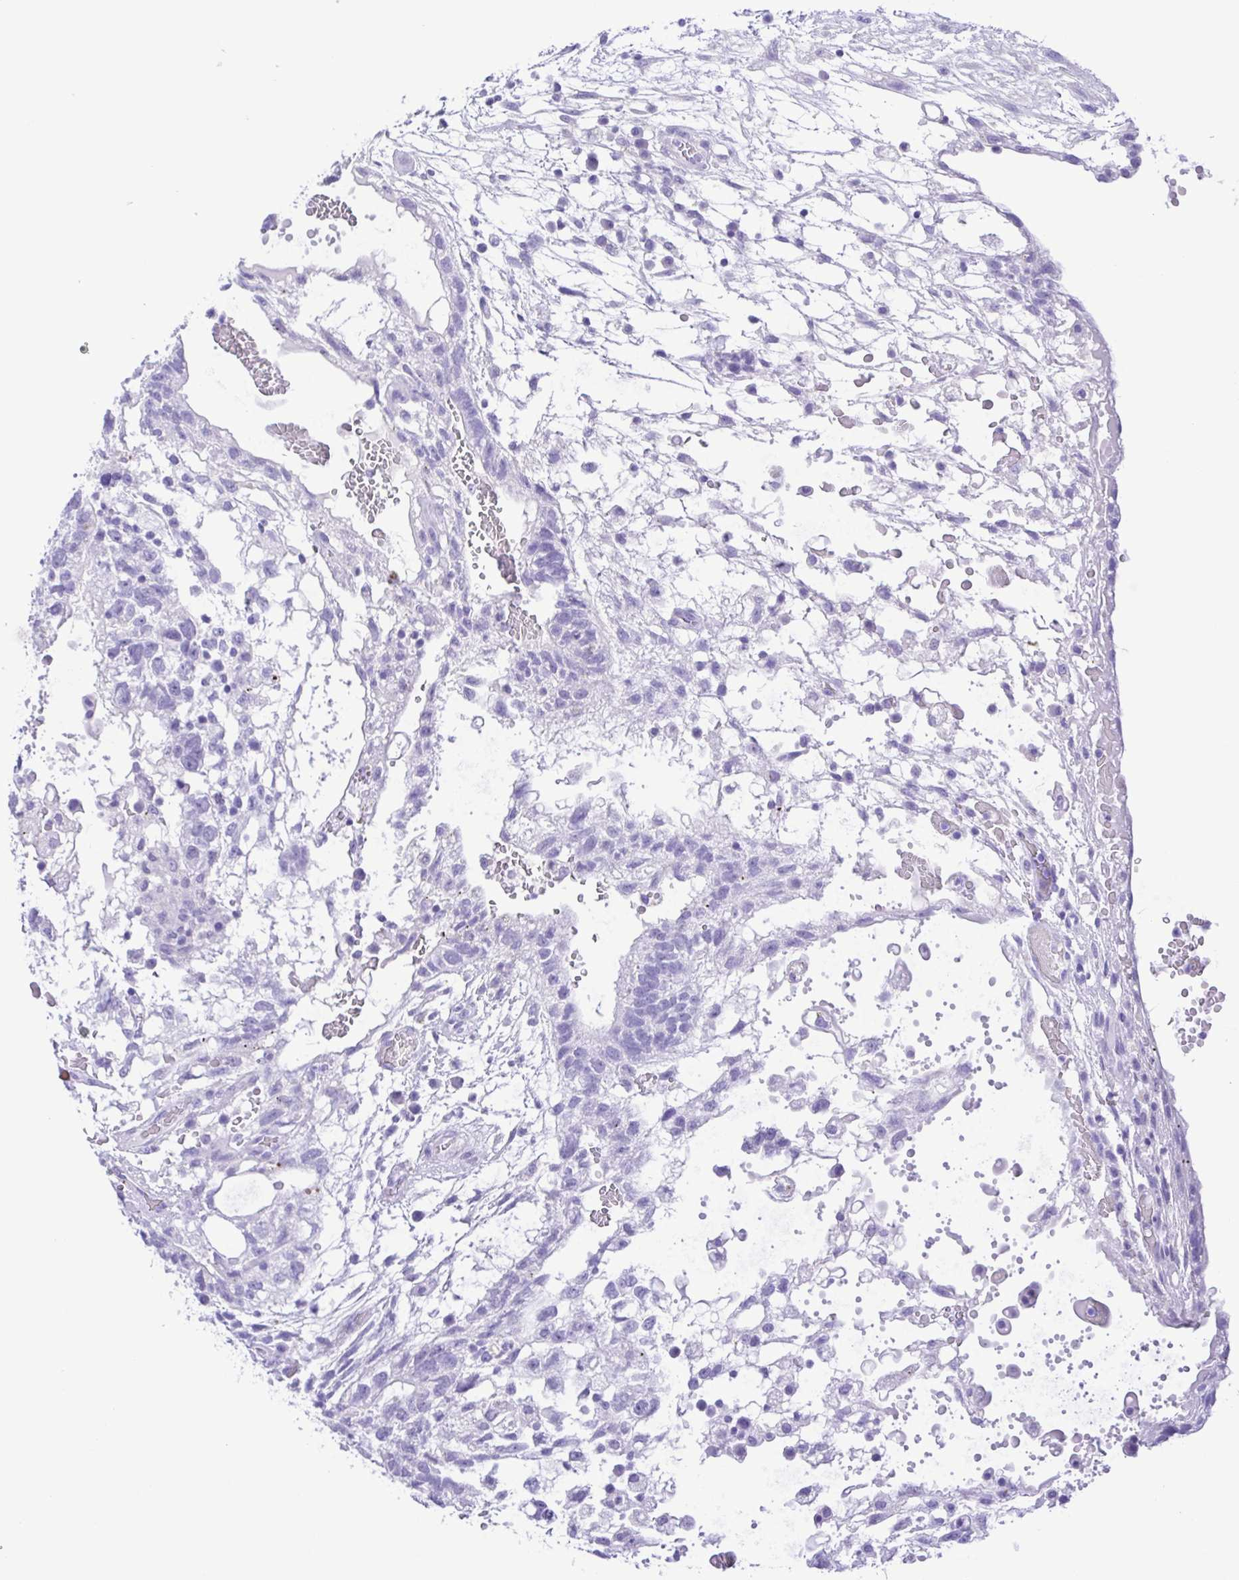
{"staining": {"intensity": "negative", "quantity": "none", "location": "none"}, "tissue": "testis cancer", "cell_type": "Tumor cells", "image_type": "cancer", "snomed": [{"axis": "morphology", "description": "Normal tissue, NOS"}, {"axis": "morphology", "description": "Carcinoma, Embryonal, NOS"}, {"axis": "topography", "description": "Testis"}], "caption": "Protein analysis of embryonal carcinoma (testis) shows no significant expression in tumor cells.", "gene": "OVGP1", "patient": {"sex": "male", "age": 32}}